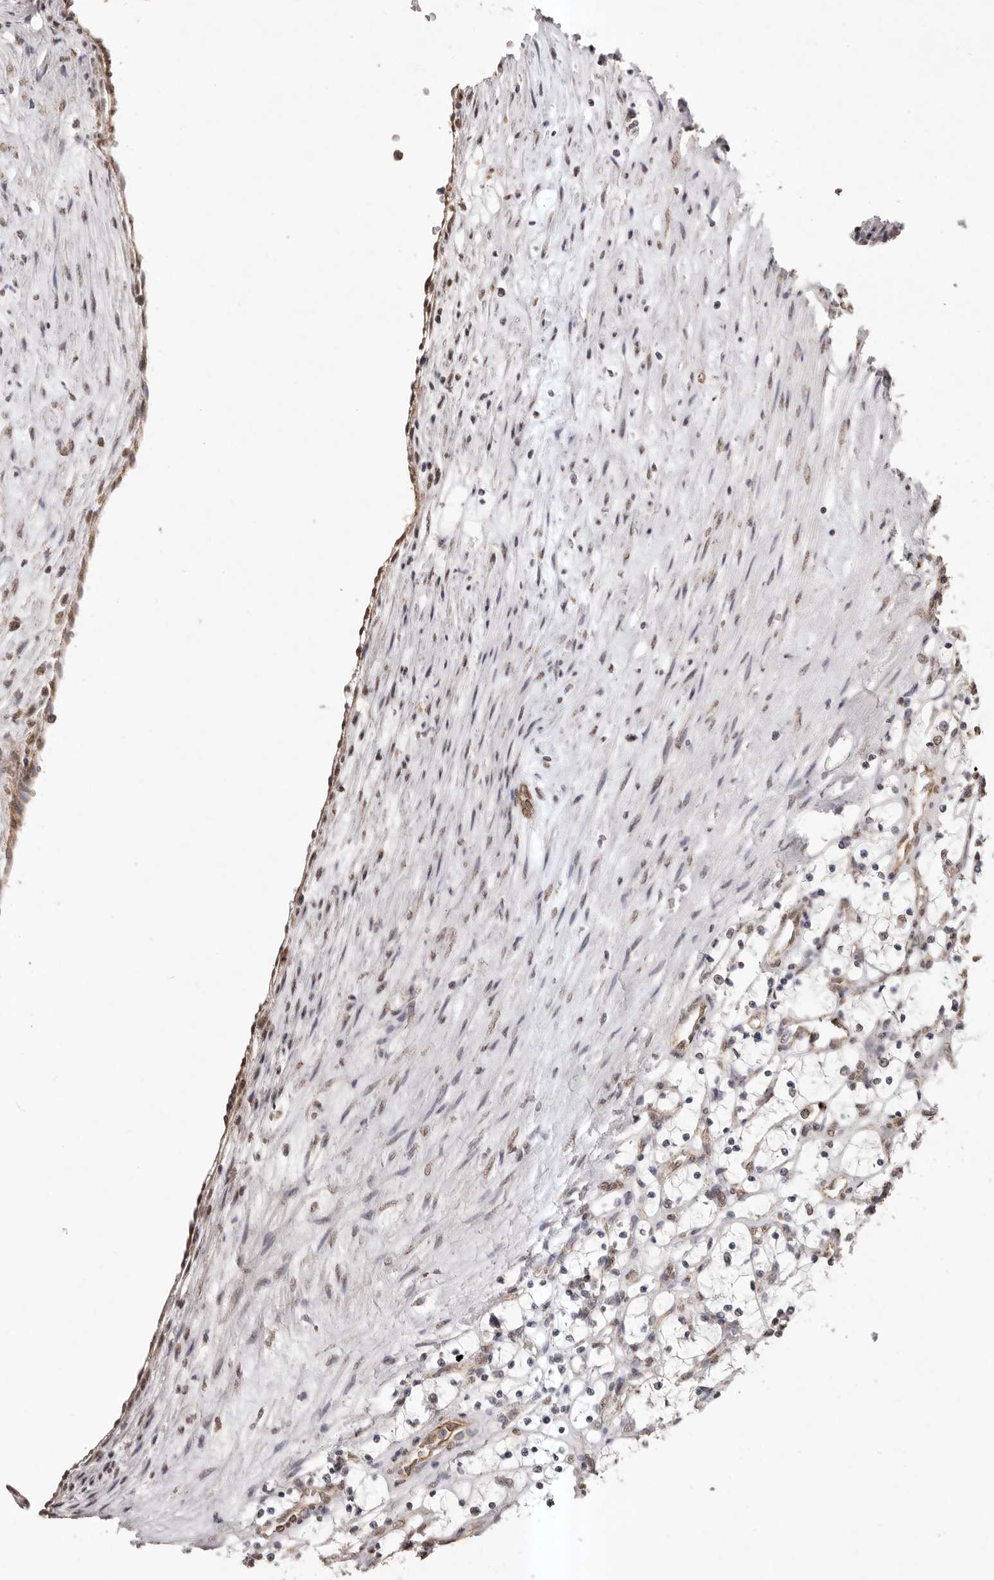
{"staining": {"intensity": "negative", "quantity": "none", "location": "none"}, "tissue": "renal cancer", "cell_type": "Tumor cells", "image_type": "cancer", "snomed": [{"axis": "morphology", "description": "Adenocarcinoma, NOS"}, {"axis": "topography", "description": "Kidney"}], "caption": "There is no significant positivity in tumor cells of adenocarcinoma (renal). Brightfield microscopy of IHC stained with DAB (brown) and hematoxylin (blue), captured at high magnification.", "gene": "RPS6KA5", "patient": {"sex": "female", "age": 69}}